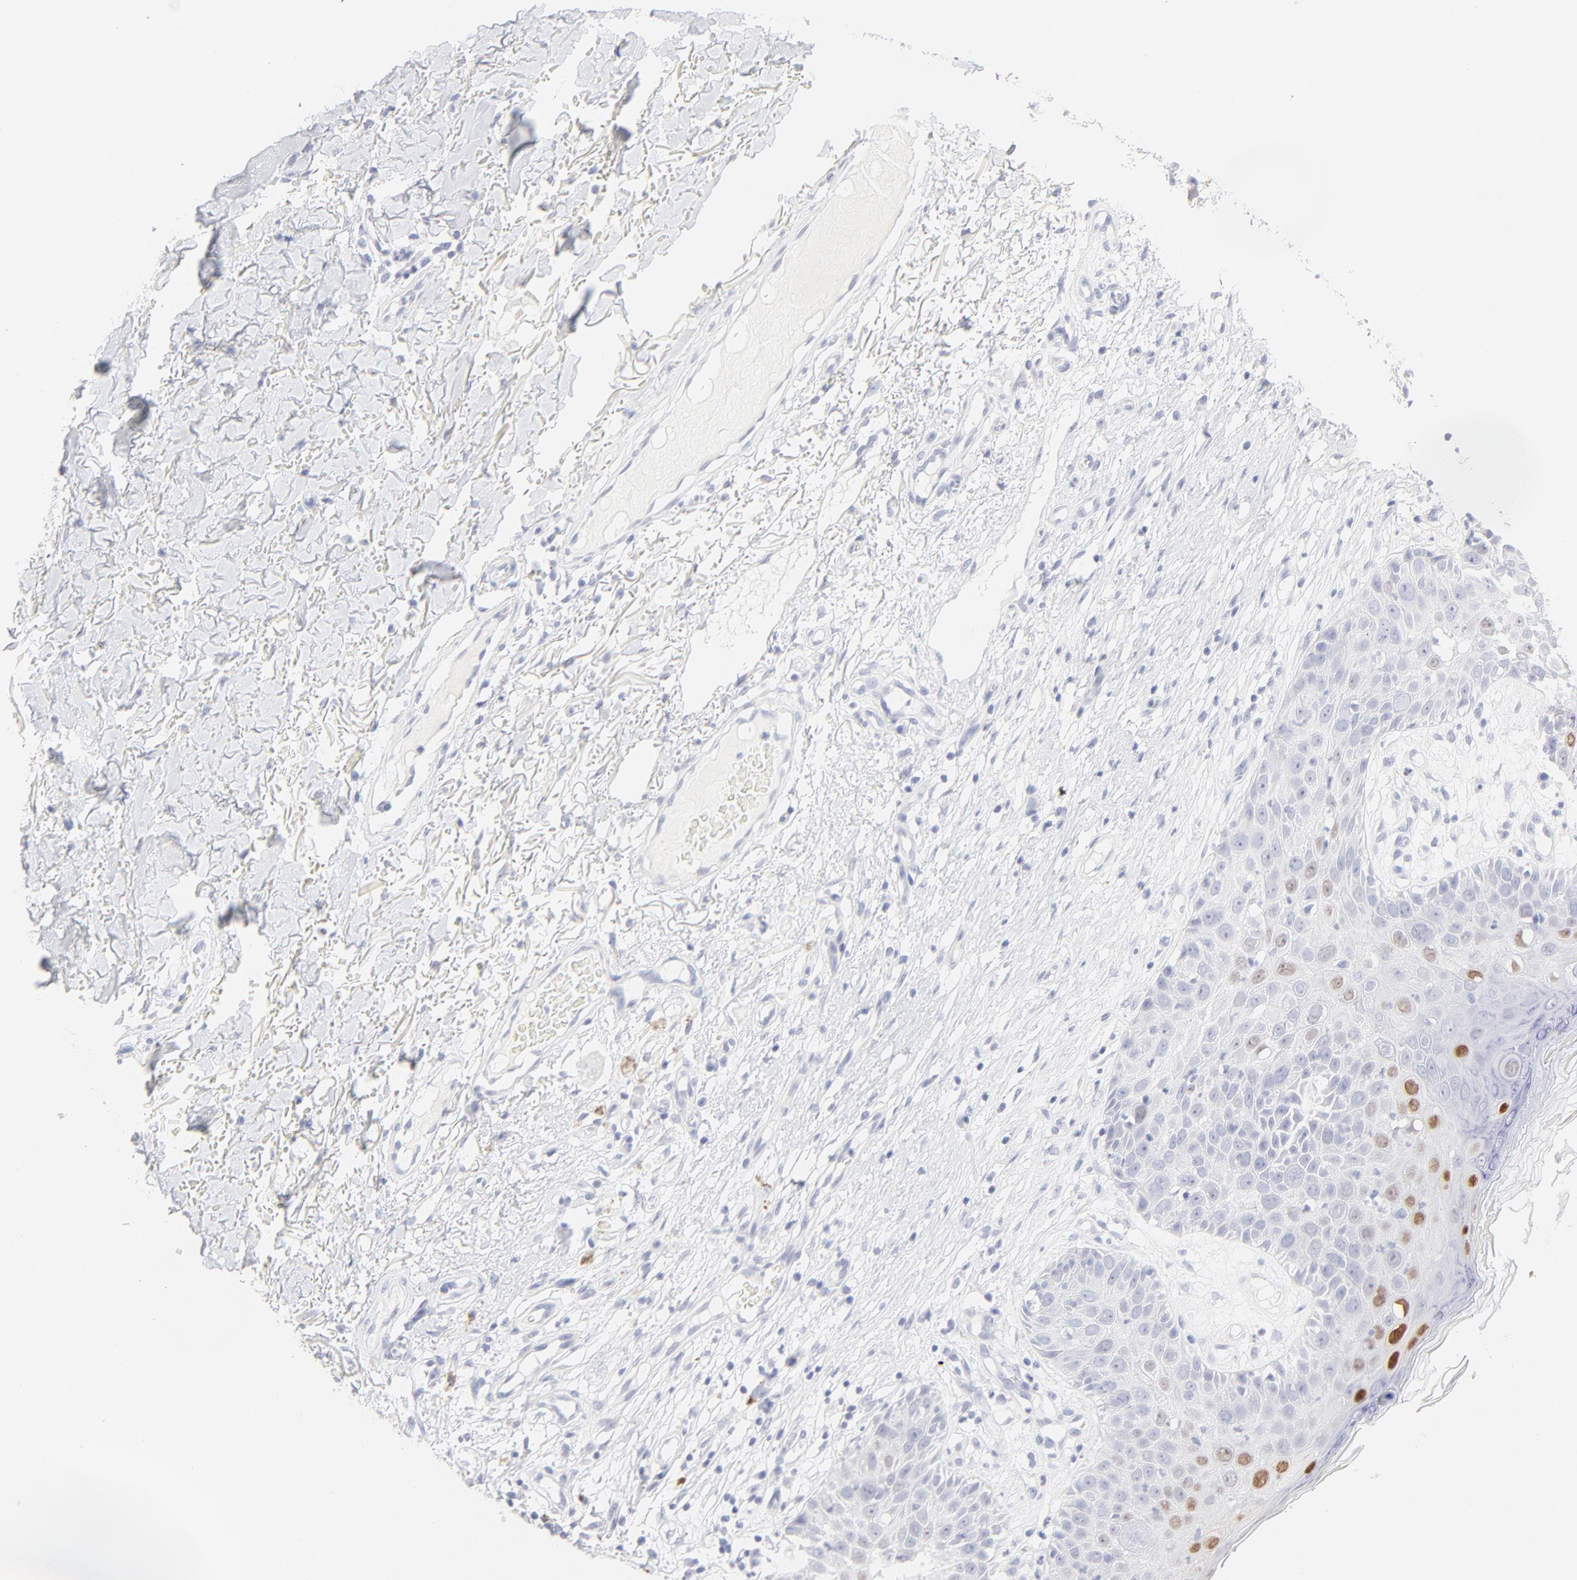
{"staining": {"intensity": "strong", "quantity": "<25%", "location": "nuclear"}, "tissue": "skin cancer", "cell_type": "Tumor cells", "image_type": "cancer", "snomed": [{"axis": "morphology", "description": "Squamous cell carcinoma, NOS"}, {"axis": "topography", "description": "Skin"}], "caption": "Immunohistochemistry (IHC) (DAB (3,3'-diaminobenzidine)) staining of human skin squamous cell carcinoma exhibits strong nuclear protein staining in about <25% of tumor cells. (DAB IHC, brown staining for protein, blue staining for nuclei).", "gene": "ELF3", "patient": {"sex": "male", "age": 87}}